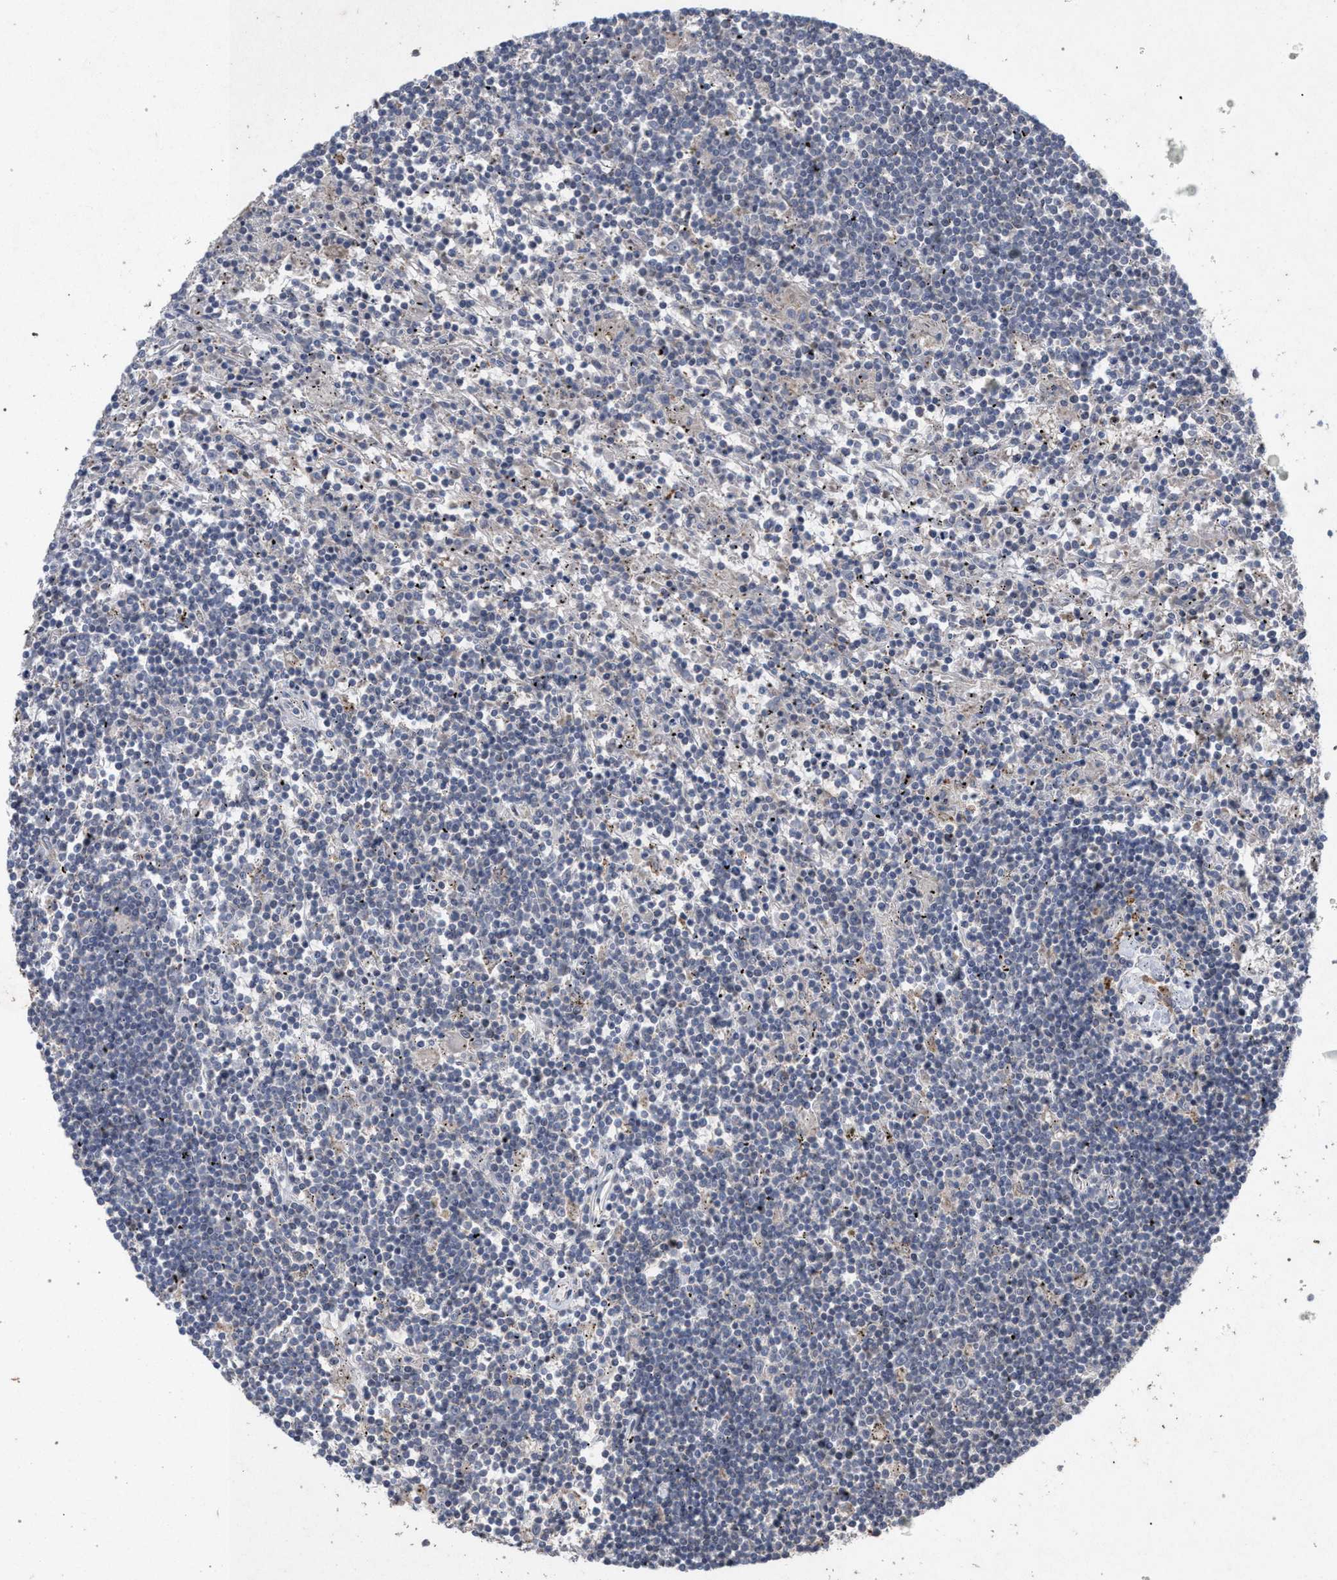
{"staining": {"intensity": "negative", "quantity": "none", "location": "none"}, "tissue": "lymphoma", "cell_type": "Tumor cells", "image_type": "cancer", "snomed": [{"axis": "morphology", "description": "Malignant lymphoma, non-Hodgkin's type, Low grade"}, {"axis": "topography", "description": "Spleen"}], "caption": "Immunohistochemistry (IHC) histopathology image of low-grade malignant lymphoma, non-Hodgkin's type stained for a protein (brown), which displays no expression in tumor cells.", "gene": "PKD2L1", "patient": {"sex": "male", "age": 76}}